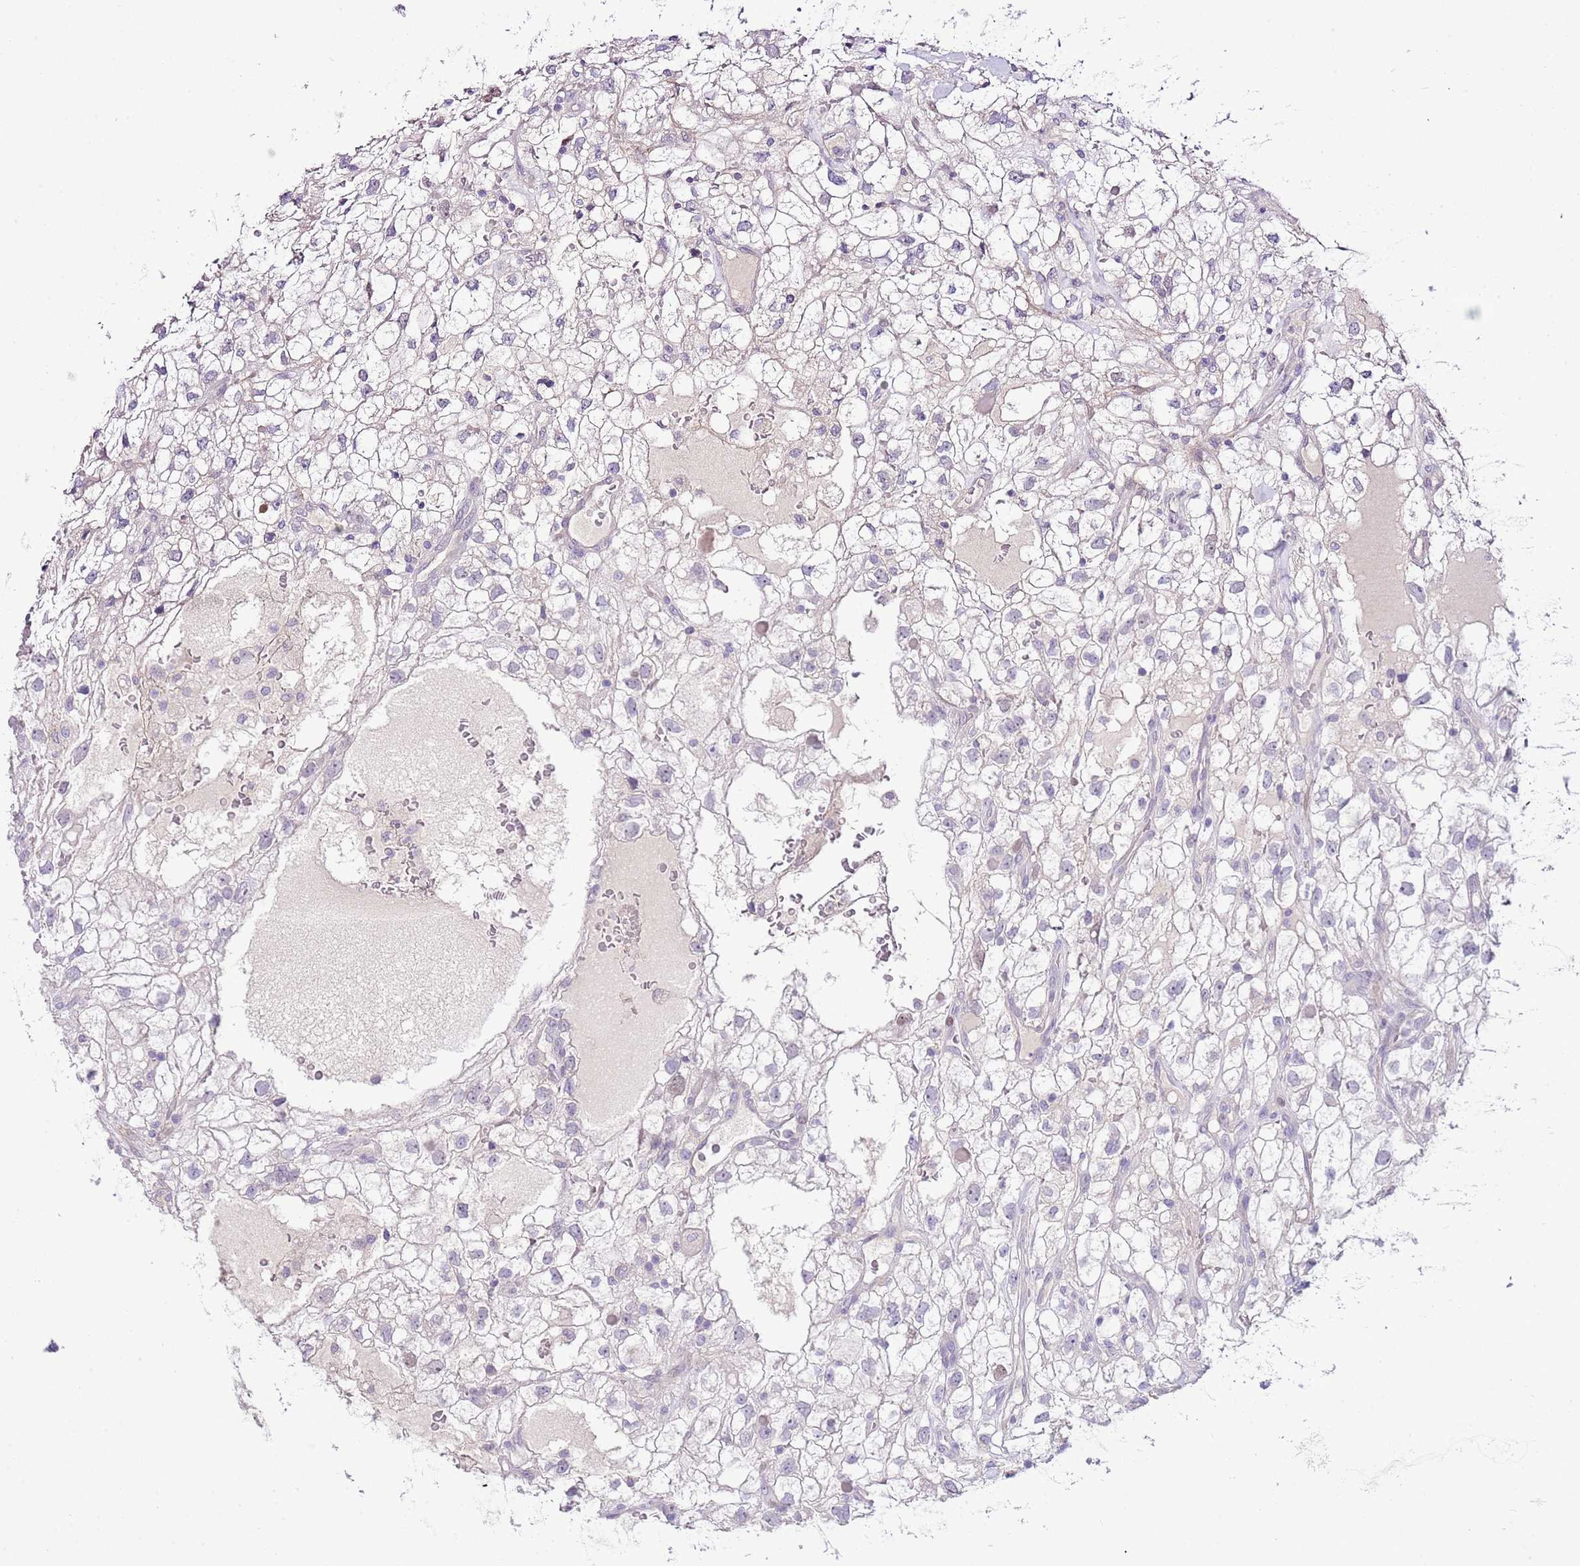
{"staining": {"intensity": "negative", "quantity": "none", "location": "none"}, "tissue": "renal cancer", "cell_type": "Tumor cells", "image_type": "cancer", "snomed": [{"axis": "morphology", "description": "Adenocarcinoma, NOS"}, {"axis": "topography", "description": "Kidney"}], "caption": "Immunohistochemistry (IHC) image of neoplastic tissue: human renal cancer stained with DAB displays no significant protein expression in tumor cells. (DAB IHC visualized using brightfield microscopy, high magnification).", "gene": "FBRSL1", "patient": {"sex": "male", "age": 59}}